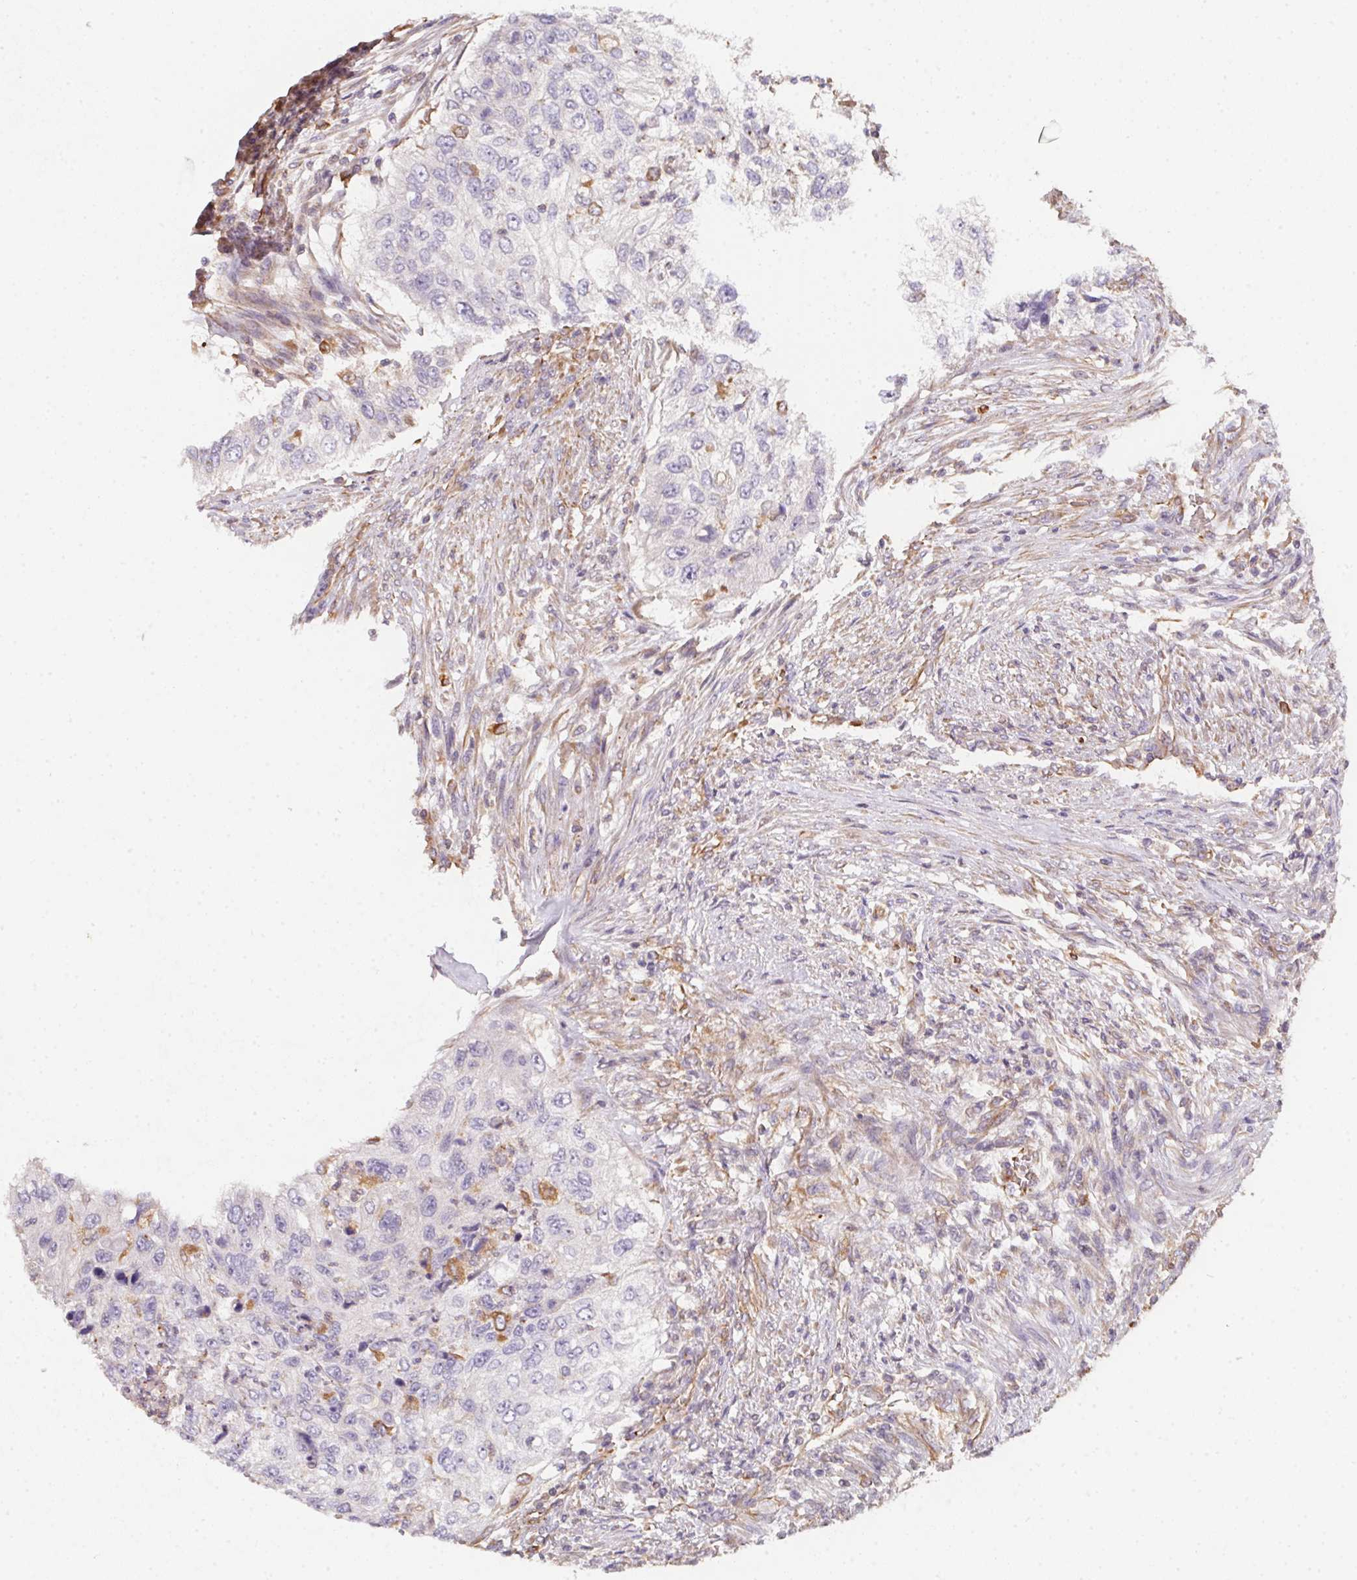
{"staining": {"intensity": "negative", "quantity": "none", "location": "none"}, "tissue": "urothelial cancer", "cell_type": "Tumor cells", "image_type": "cancer", "snomed": [{"axis": "morphology", "description": "Urothelial carcinoma, High grade"}, {"axis": "topography", "description": "Urinary bladder"}], "caption": "High magnification brightfield microscopy of urothelial carcinoma (high-grade) stained with DAB (3,3'-diaminobenzidine) (brown) and counterstained with hematoxylin (blue): tumor cells show no significant staining. (Immunohistochemistry, brightfield microscopy, high magnification).", "gene": "TBKBP1", "patient": {"sex": "female", "age": 60}}